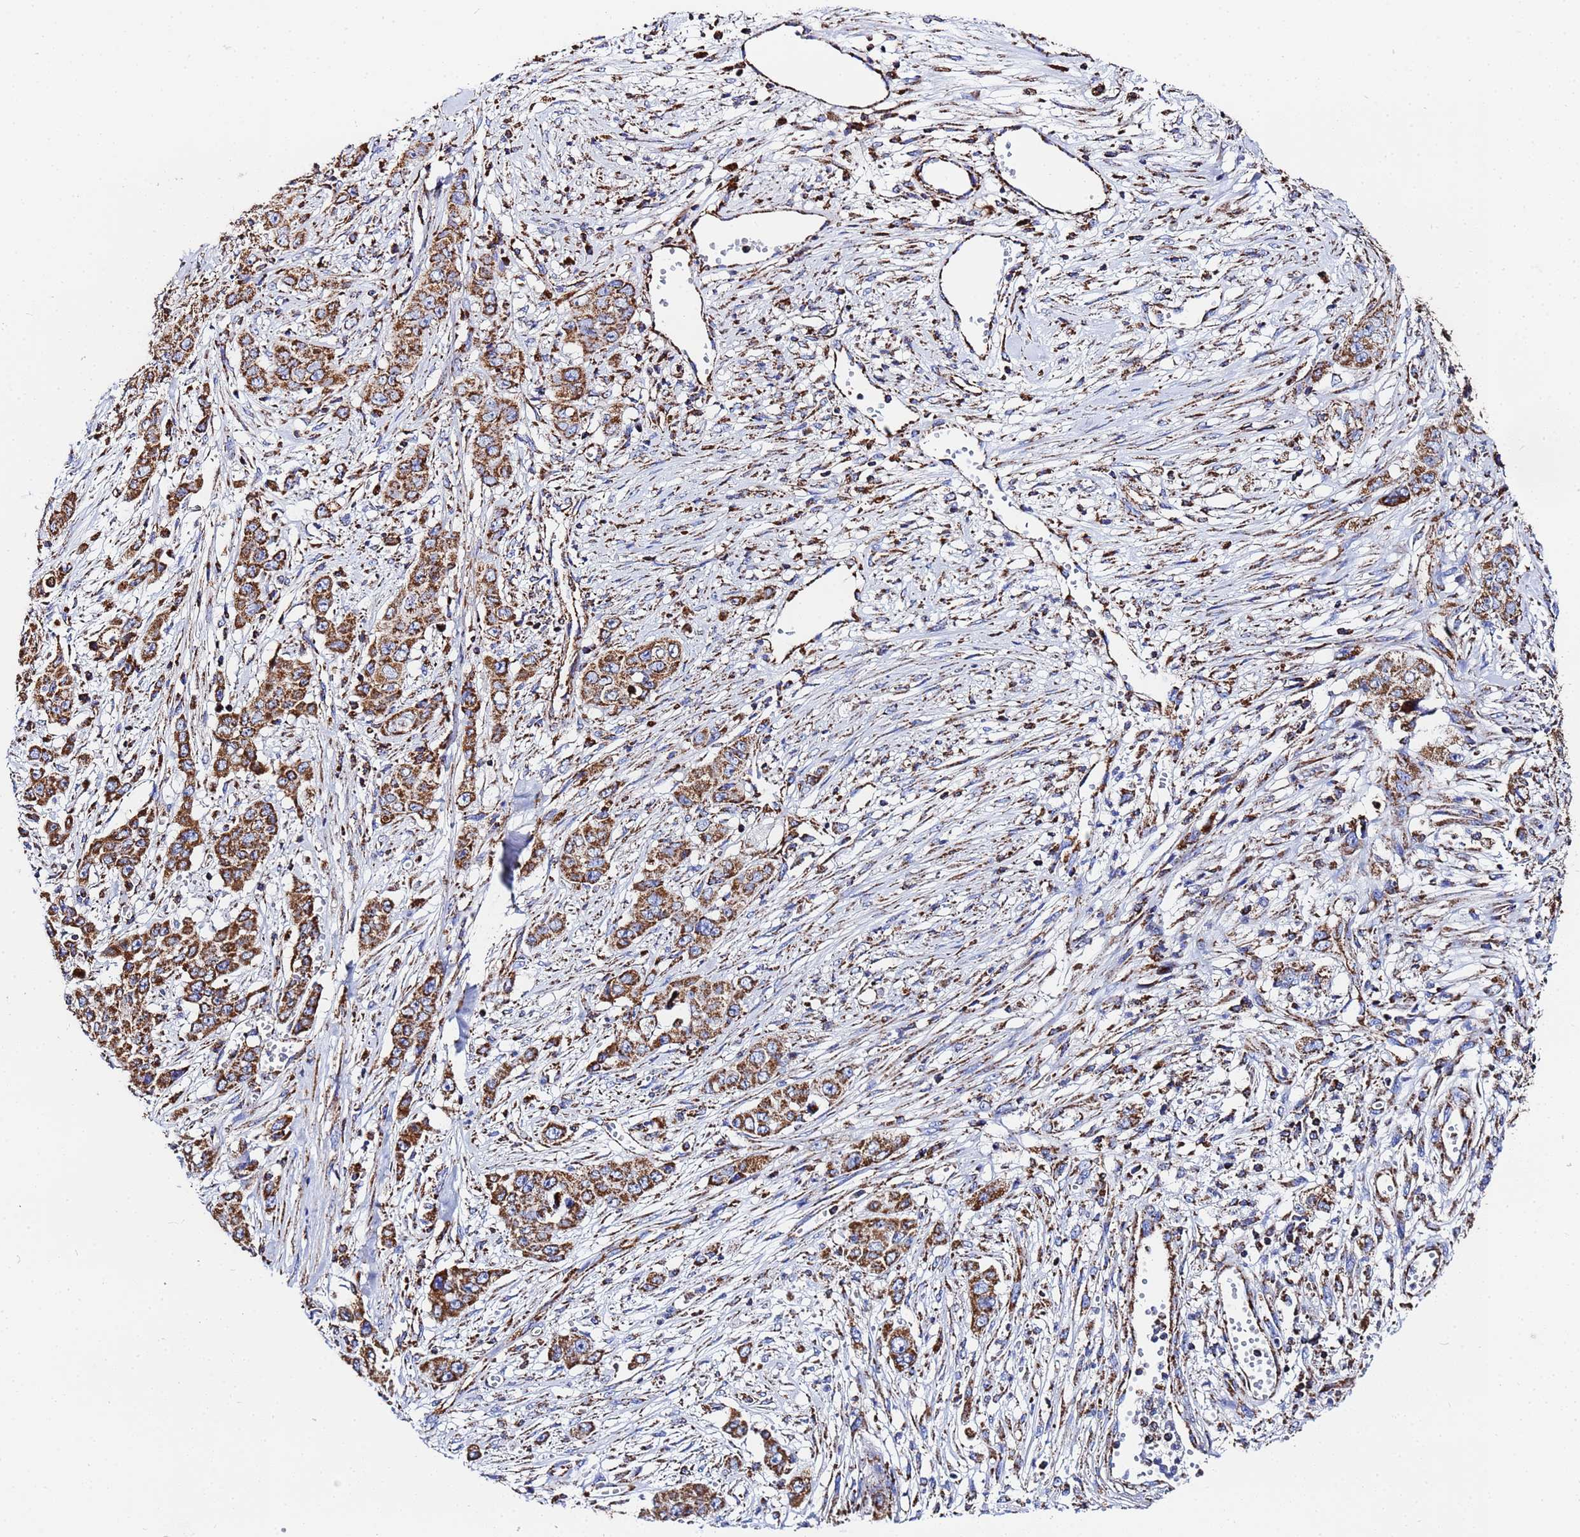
{"staining": {"intensity": "strong", "quantity": ">75%", "location": "cytoplasmic/membranous"}, "tissue": "stomach cancer", "cell_type": "Tumor cells", "image_type": "cancer", "snomed": [{"axis": "morphology", "description": "Adenocarcinoma, NOS"}, {"axis": "topography", "description": "Stomach, upper"}], "caption": "There is high levels of strong cytoplasmic/membranous staining in tumor cells of stomach cancer (adenocarcinoma), as demonstrated by immunohistochemical staining (brown color).", "gene": "GLUD1", "patient": {"sex": "male", "age": 62}}